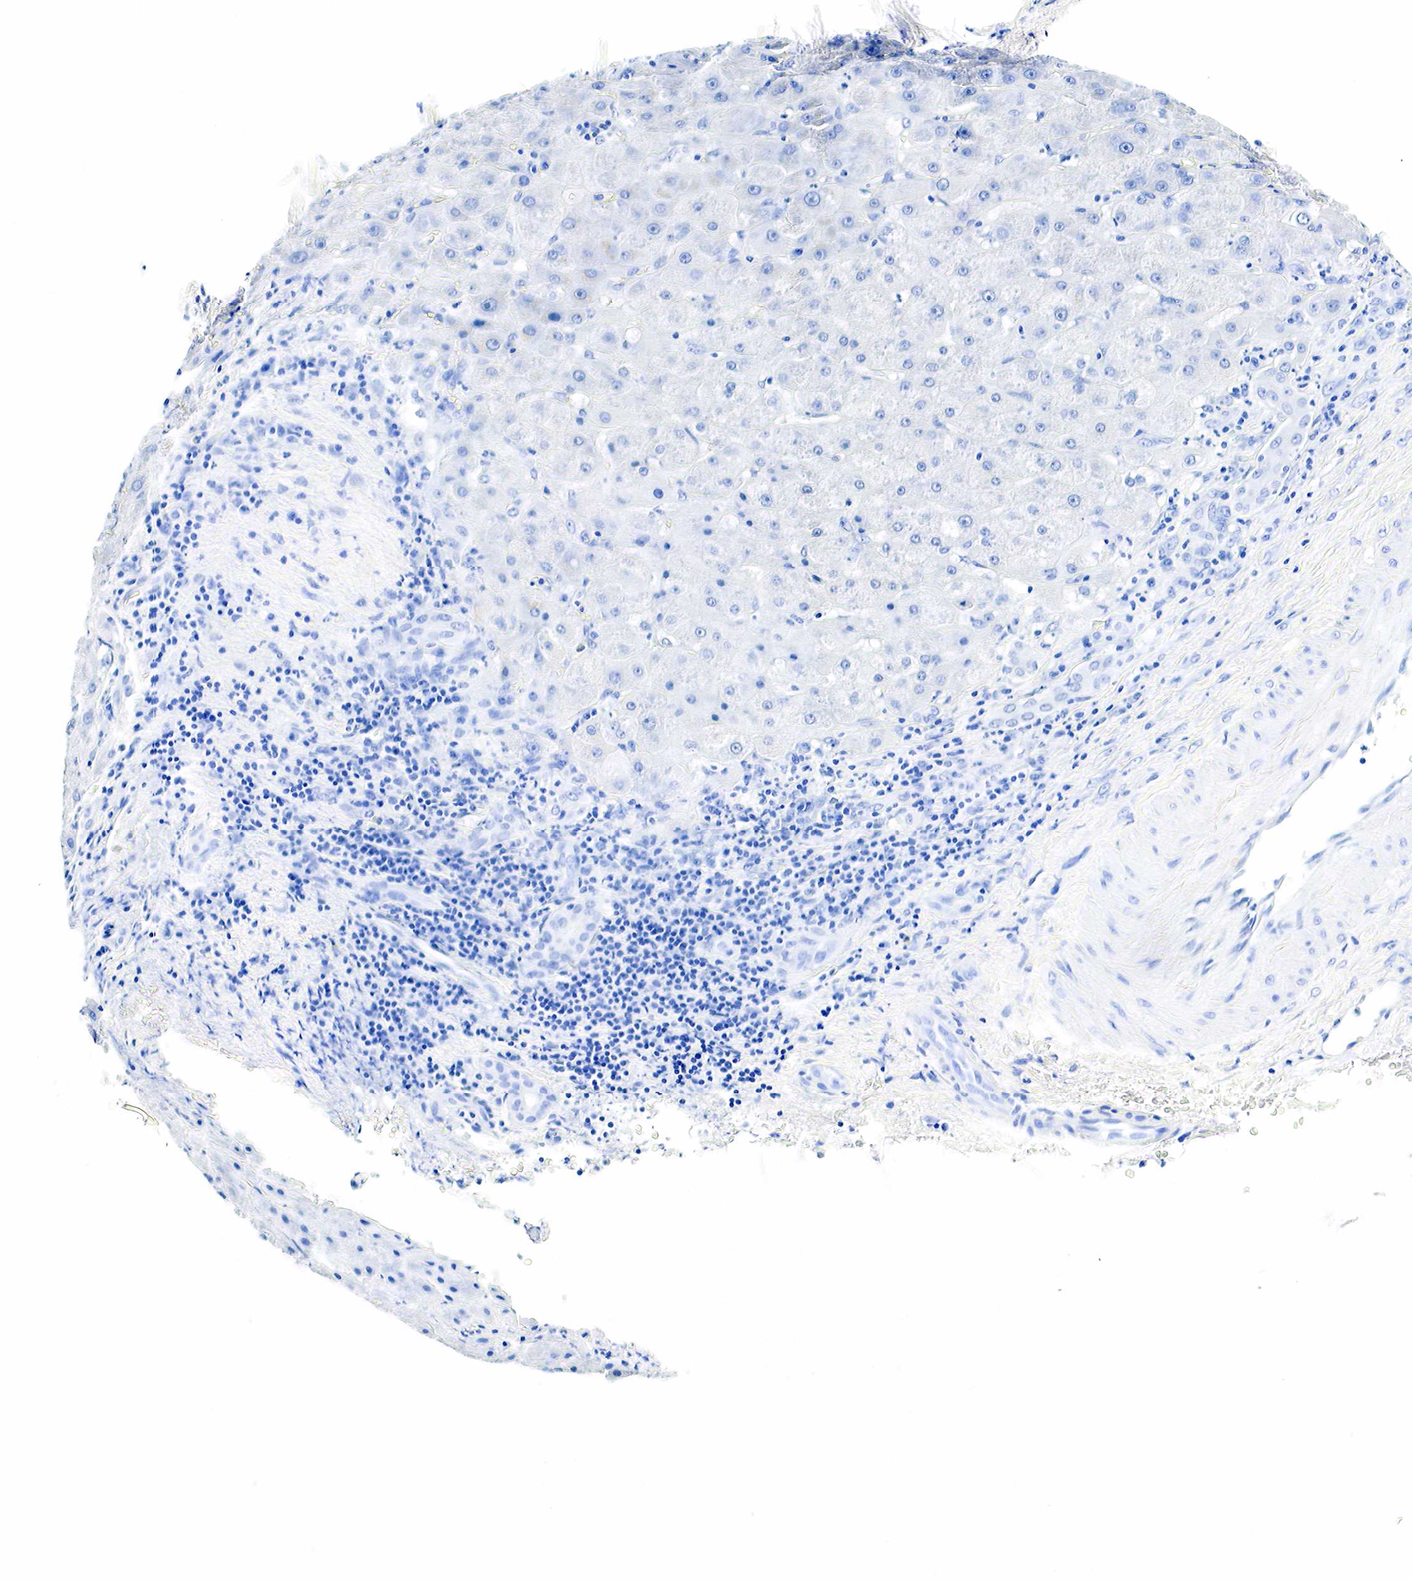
{"staining": {"intensity": "negative", "quantity": "none", "location": "none"}, "tissue": "liver cancer", "cell_type": "Tumor cells", "image_type": "cancer", "snomed": [{"axis": "morphology", "description": "Cholangiocarcinoma"}, {"axis": "topography", "description": "Liver"}], "caption": "An IHC micrograph of liver cholangiocarcinoma is shown. There is no staining in tumor cells of liver cholangiocarcinoma.", "gene": "ACP3", "patient": {"sex": "female", "age": 79}}